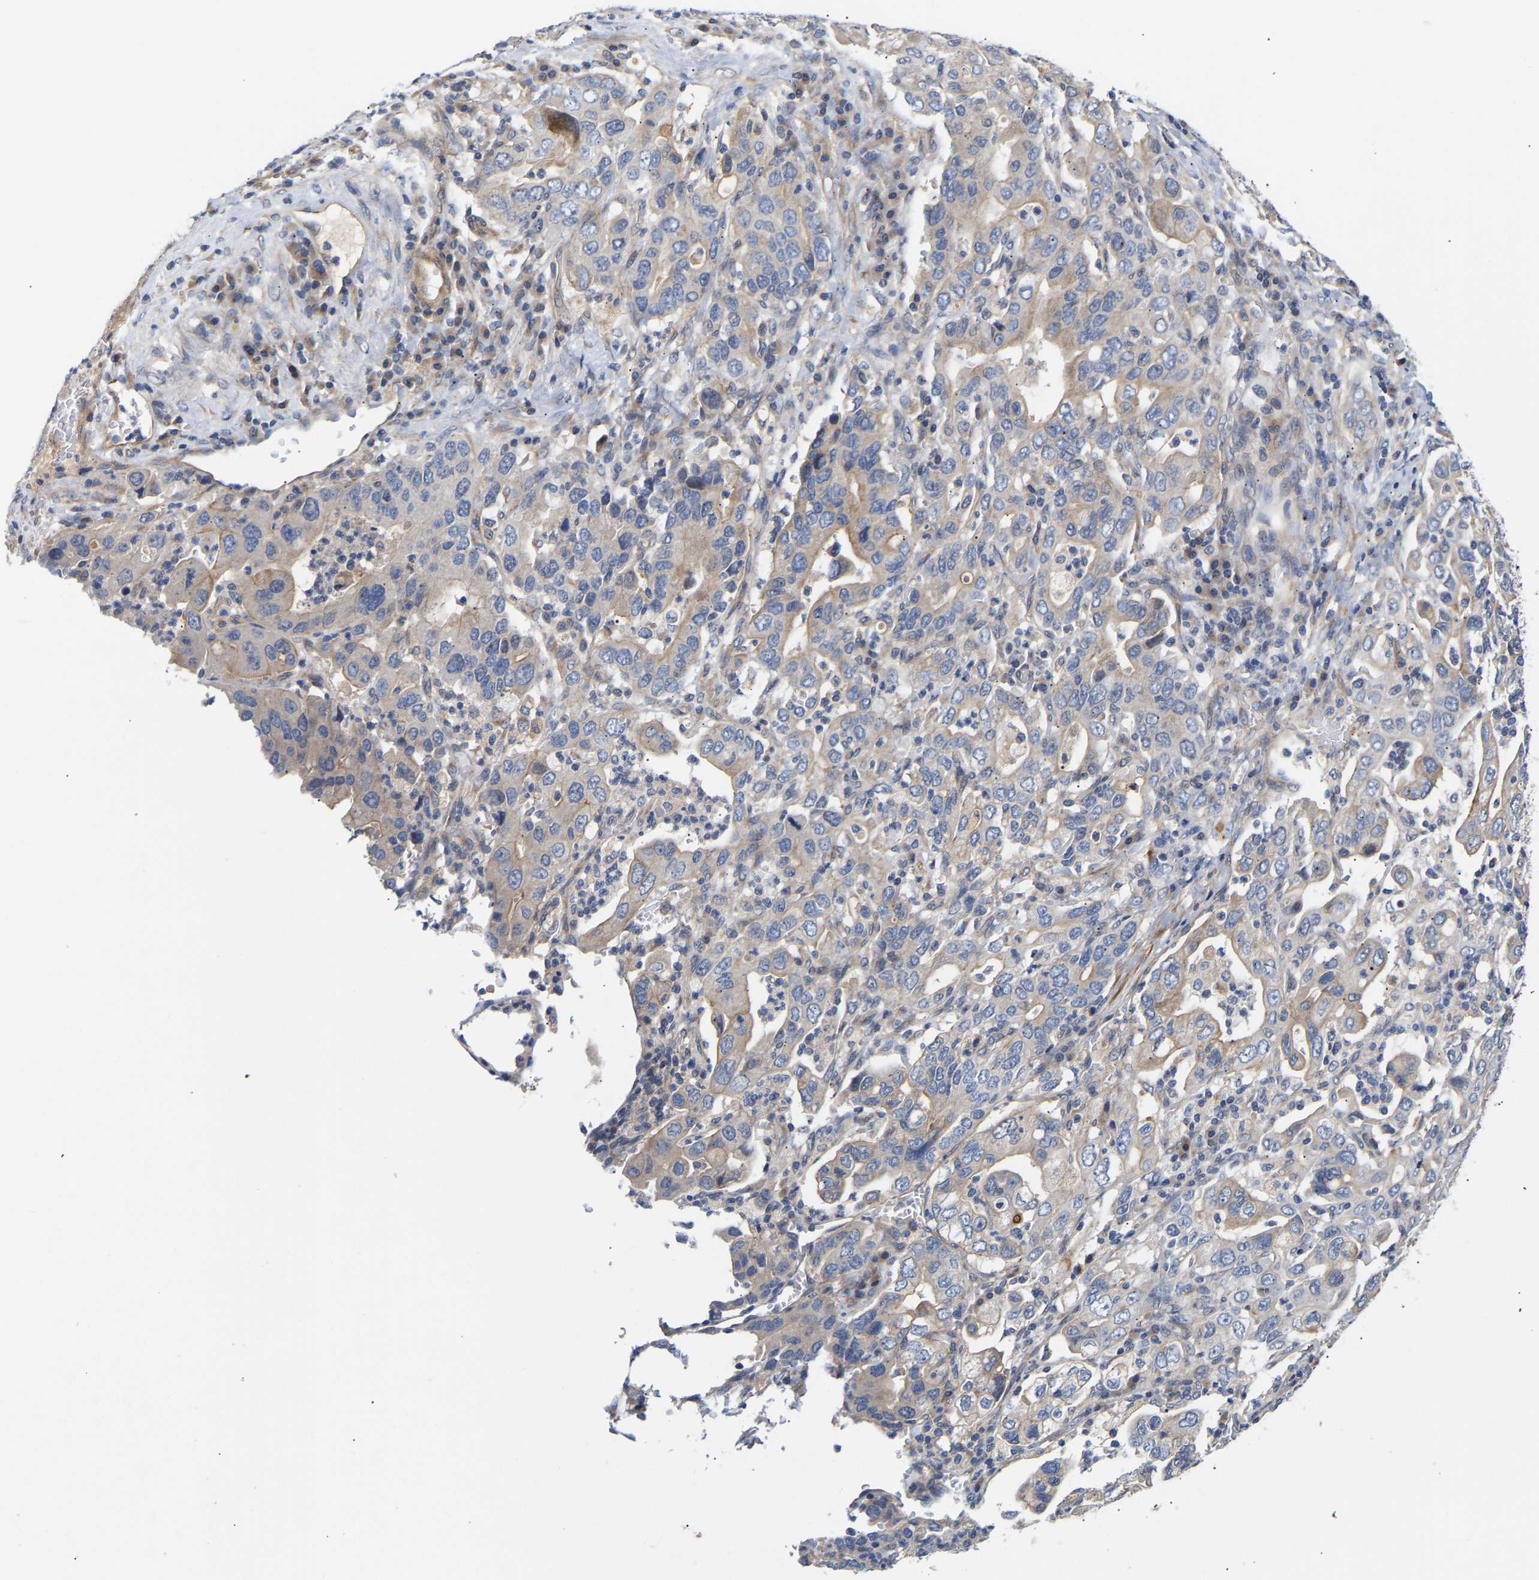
{"staining": {"intensity": "weak", "quantity": "25%-75%", "location": "cytoplasmic/membranous"}, "tissue": "stomach cancer", "cell_type": "Tumor cells", "image_type": "cancer", "snomed": [{"axis": "morphology", "description": "Adenocarcinoma, NOS"}, {"axis": "topography", "description": "Stomach, upper"}], "caption": "Protein expression analysis of adenocarcinoma (stomach) displays weak cytoplasmic/membranous staining in approximately 25%-75% of tumor cells.", "gene": "KASH5", "patient": {"sex": "male", "age": 62}}